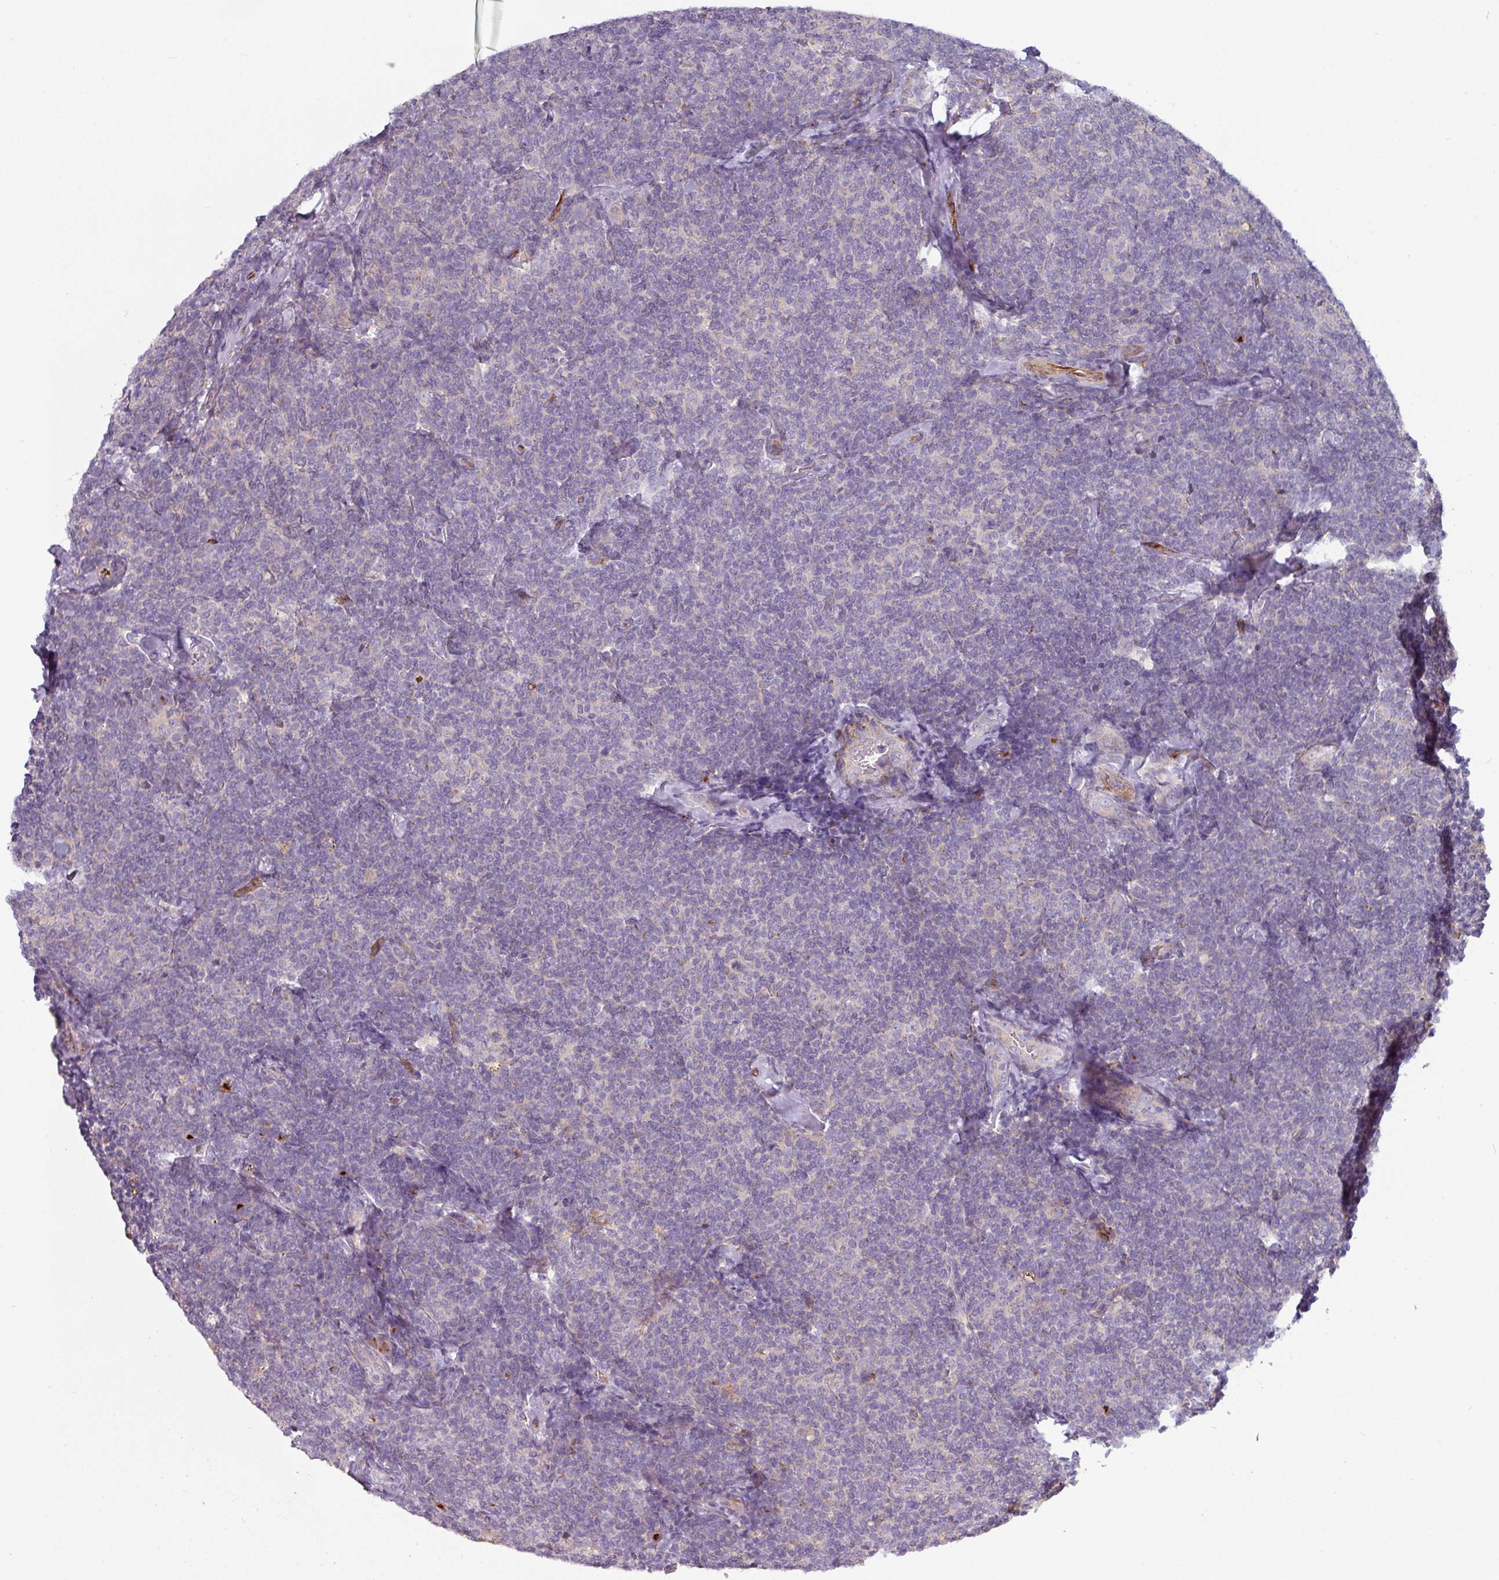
{"staining": {"intensity": "negative", "quantity": "none", "location": "none"}, "tissue": "lymphoma", "cell_type": "Tumor cells", "image_type": "cancer", "snomed": [{"axis": "morphology", "description": "Malignant lymphoma, non-Hodgkin's type, Low grade"}, {"axis": "topography", "description": "Lymph node"}], "caption": "This micrograph is of lymphoma stained with IHC to label a protein in brown with the nuclei are counter-stained blue. There is no positivity in tumor cells.", "gene": "PRODH2", "patient": {"sex": "female", "age": 56}}